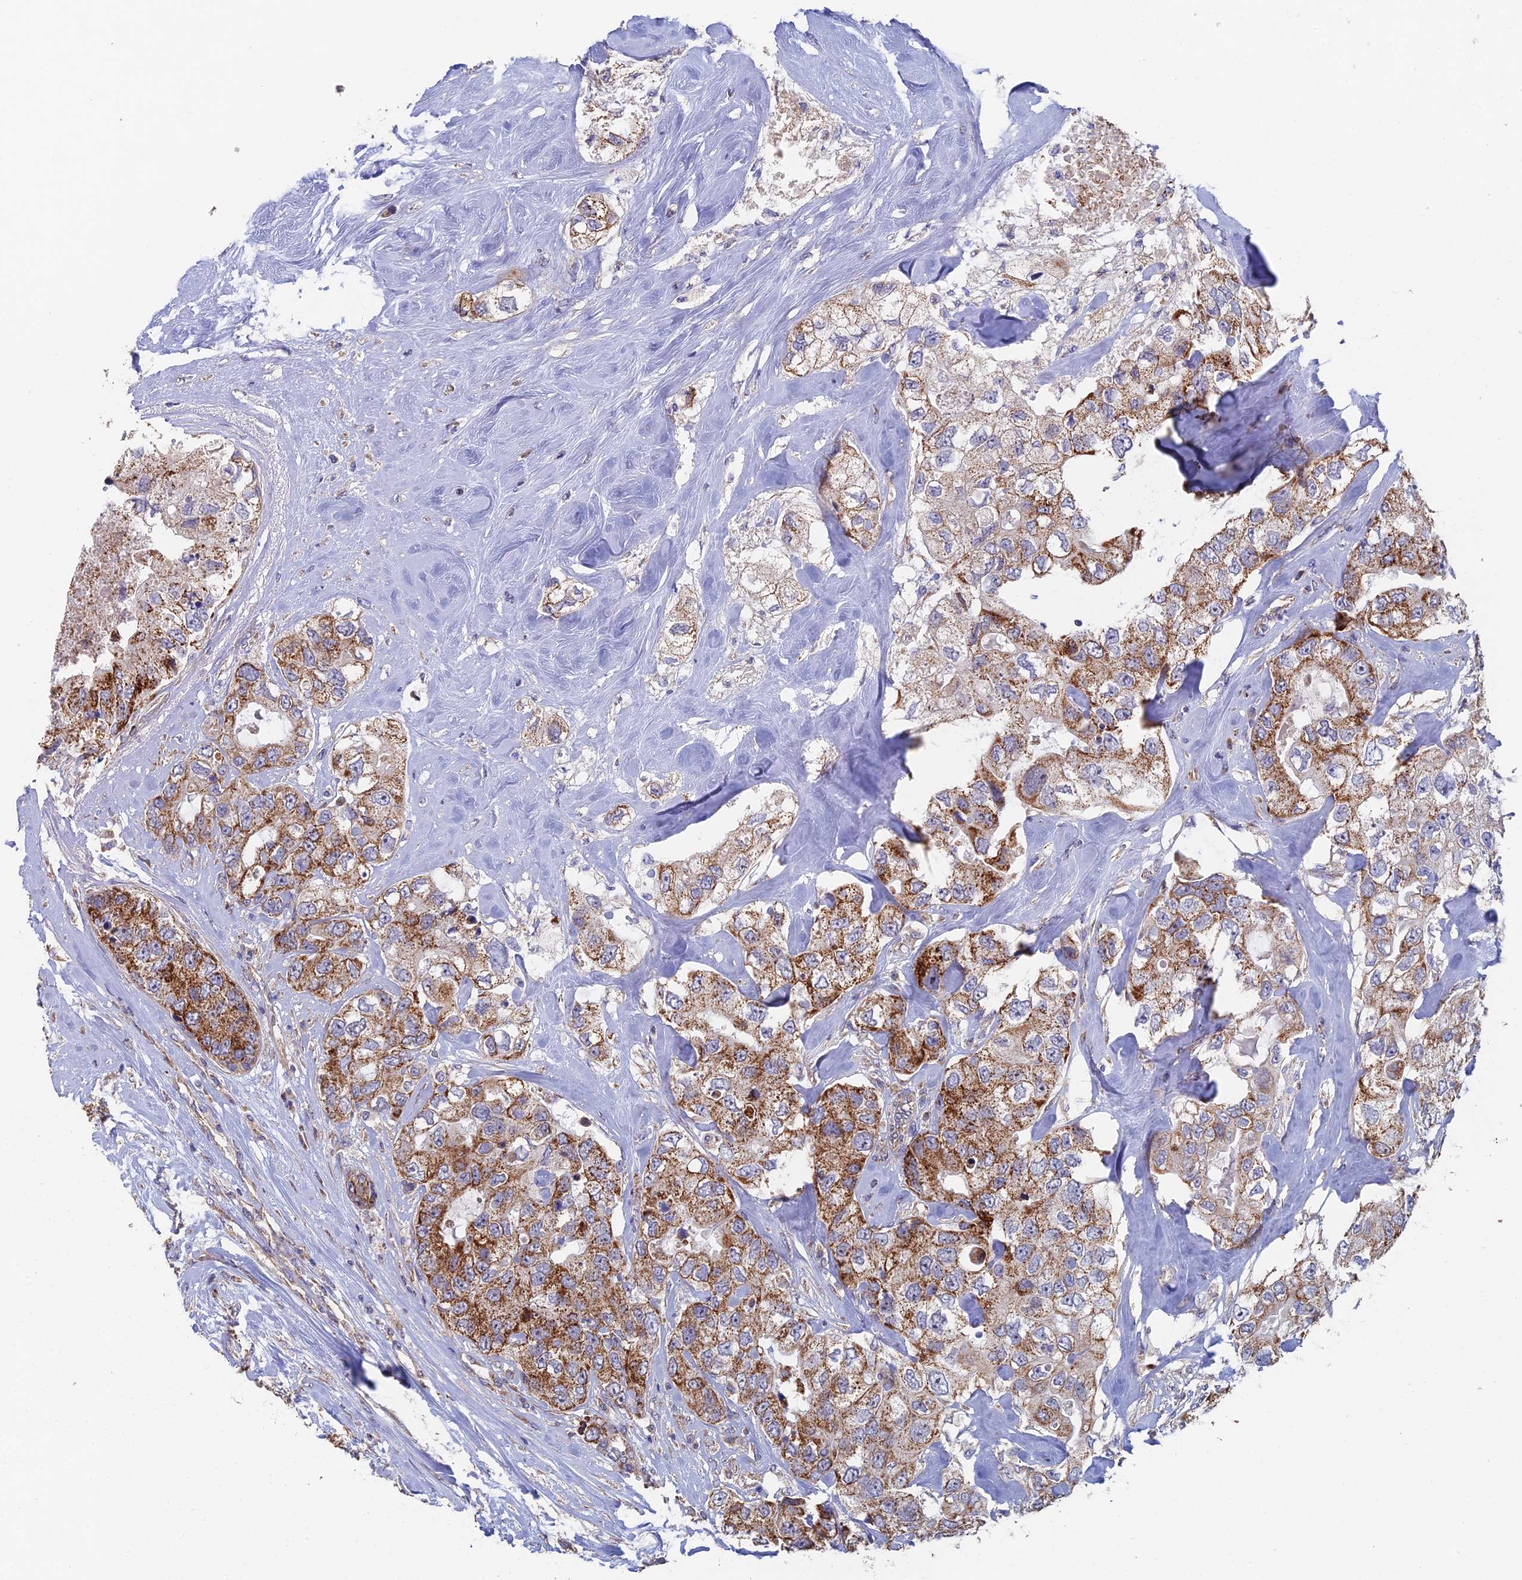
{"staining": {"intensity": "strong", "quantity": ">75%", "location": "cytoplasmic/membranous"}, "tissue": "breast cancer", "cell_type": "Tumor cells", "image_type": "cancer", "snomed": [{"axis": "morphology", "description": "Duct carcinoma"}, {"axis": "topography", "description": "Breast"}], "caption": "Protein staining reveals strong cytoplasmic/membranous positivity in approximately >75% of tumor cells in invasive ductal carcinoma (breast).", "gene": "ECSIT", "patient": {"sex": "female", "age": 62}}